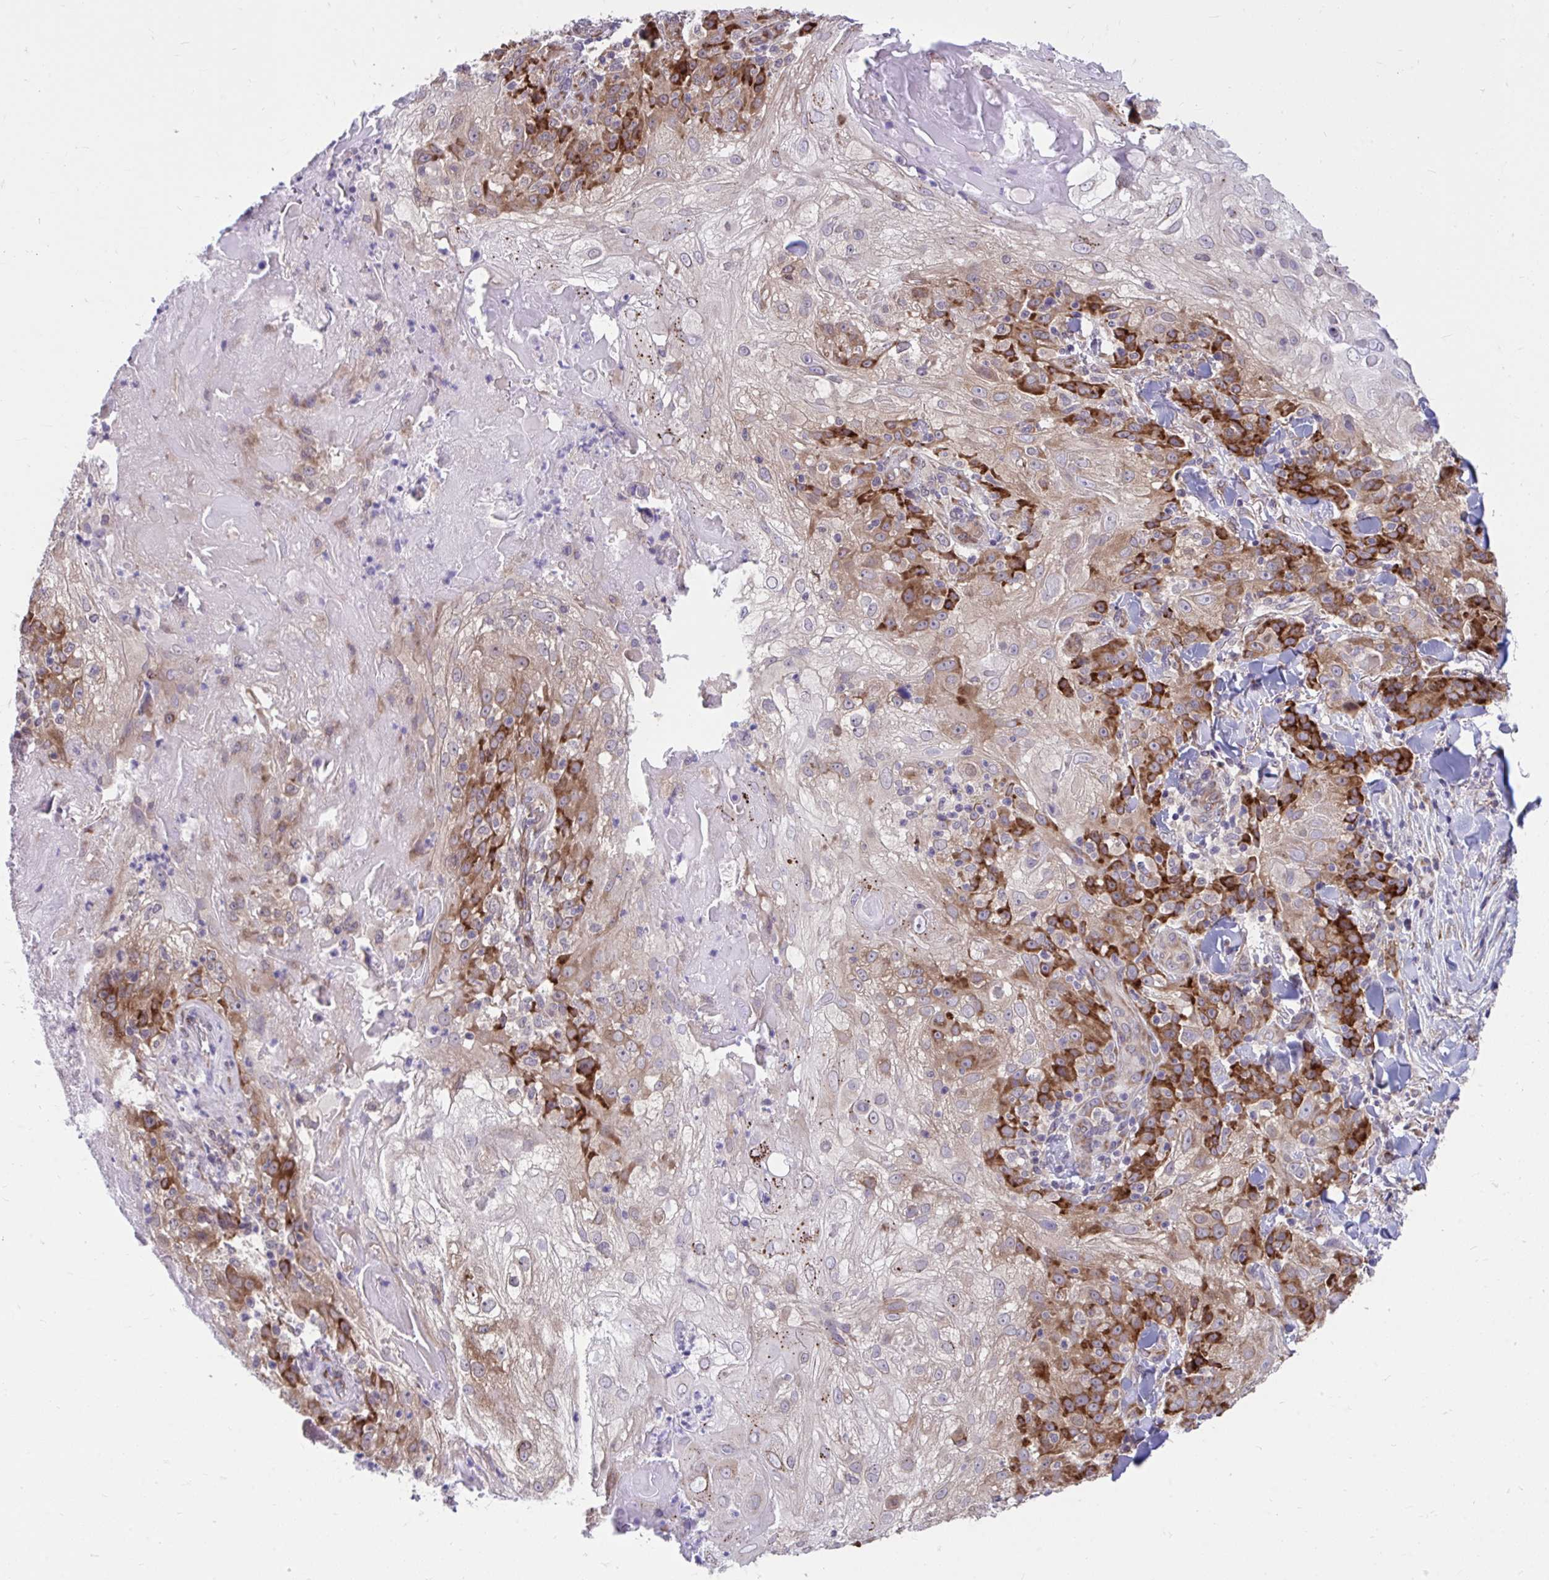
{"staining": {"intensity": "strong", "quantity": "<25%", "location": "cytoplasmic/membranous"}, "tissue": "skin cancer", "cell_type": "Tumor cells", "image_type": "cancer", "snomed": [{"axis": "morphology", "description": "Normal tissue, NOS"}, {"axis": "morphology", "description": "Squamous cell carcinoma, NOS"}, {"axis": "topography", "description": "Skin"}], "caption": "DAB (3,3'-diaminobenzidine) immunohistochemical staining of skin cancer (squamous cell carcinoma) displays strong cytoplasmic/membranous protein expression in about <25% of tumor cells.", "gene": "SELENON", "patient": {"sex": "female", "age": 83}}